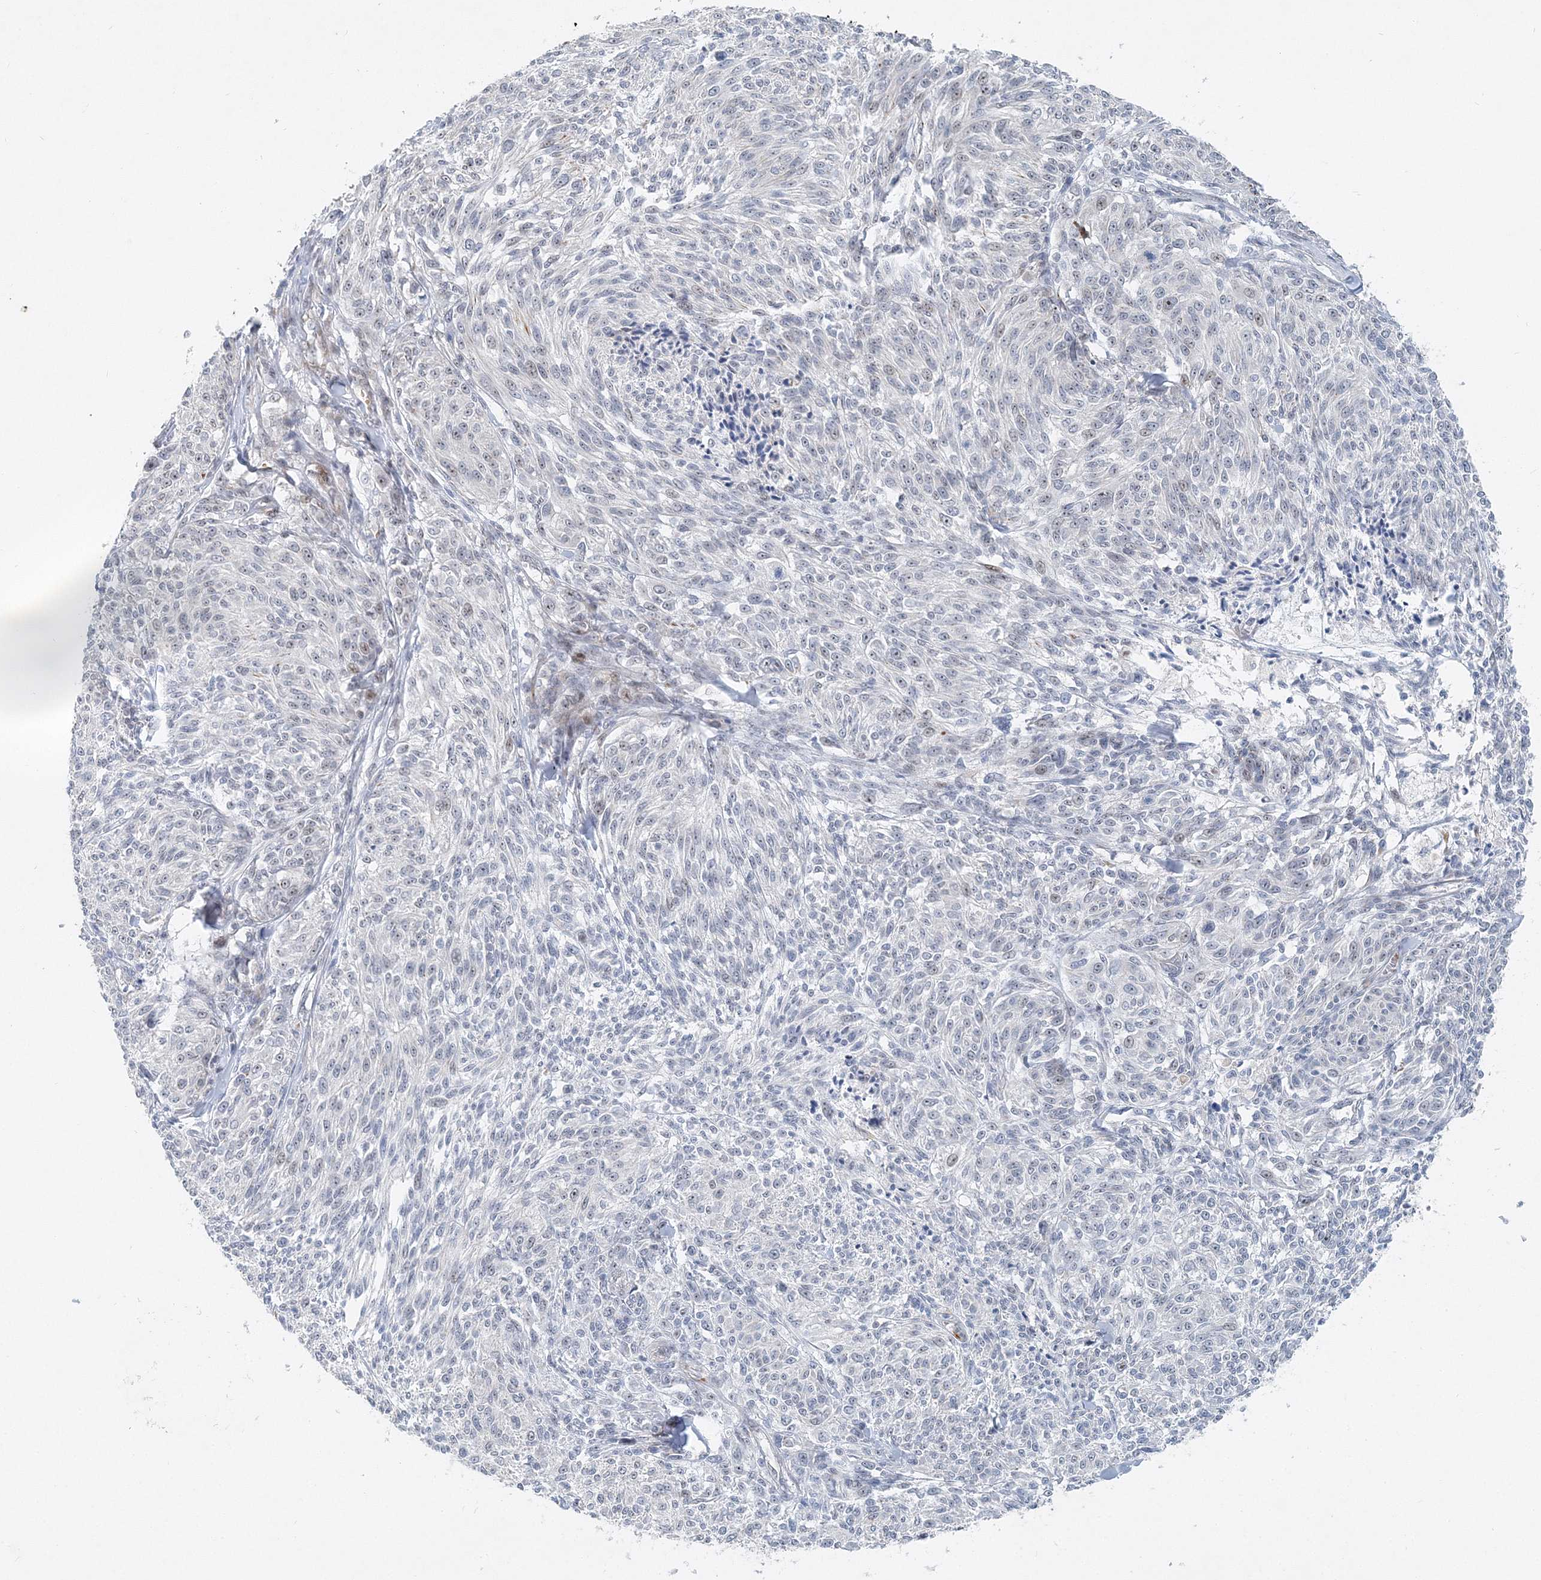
{"staining": {"intensity": "moderate", "quantity": "<25%", "location": "cytoplasmic/membranous"}, "tissue": "melanoma", "cell_type": "Tumor cells", "image_type": "cancer", "snomed": [{"axis": "morphology", "description": "Malignant melanoma, NOS"}, {"axis": "topography", "description": "Skin of trunk"}], "caption": "High-magnification brightfield microscopy of melanoma stained with DAB (brown) and counterstained with hematoxylin (blue). tumor cells exhibit moderate cytoplasmic/membranous expression is seen in about<25% of cells.", "gene": "UIMC1", "patient": {"sex": "male", "age": 71}}